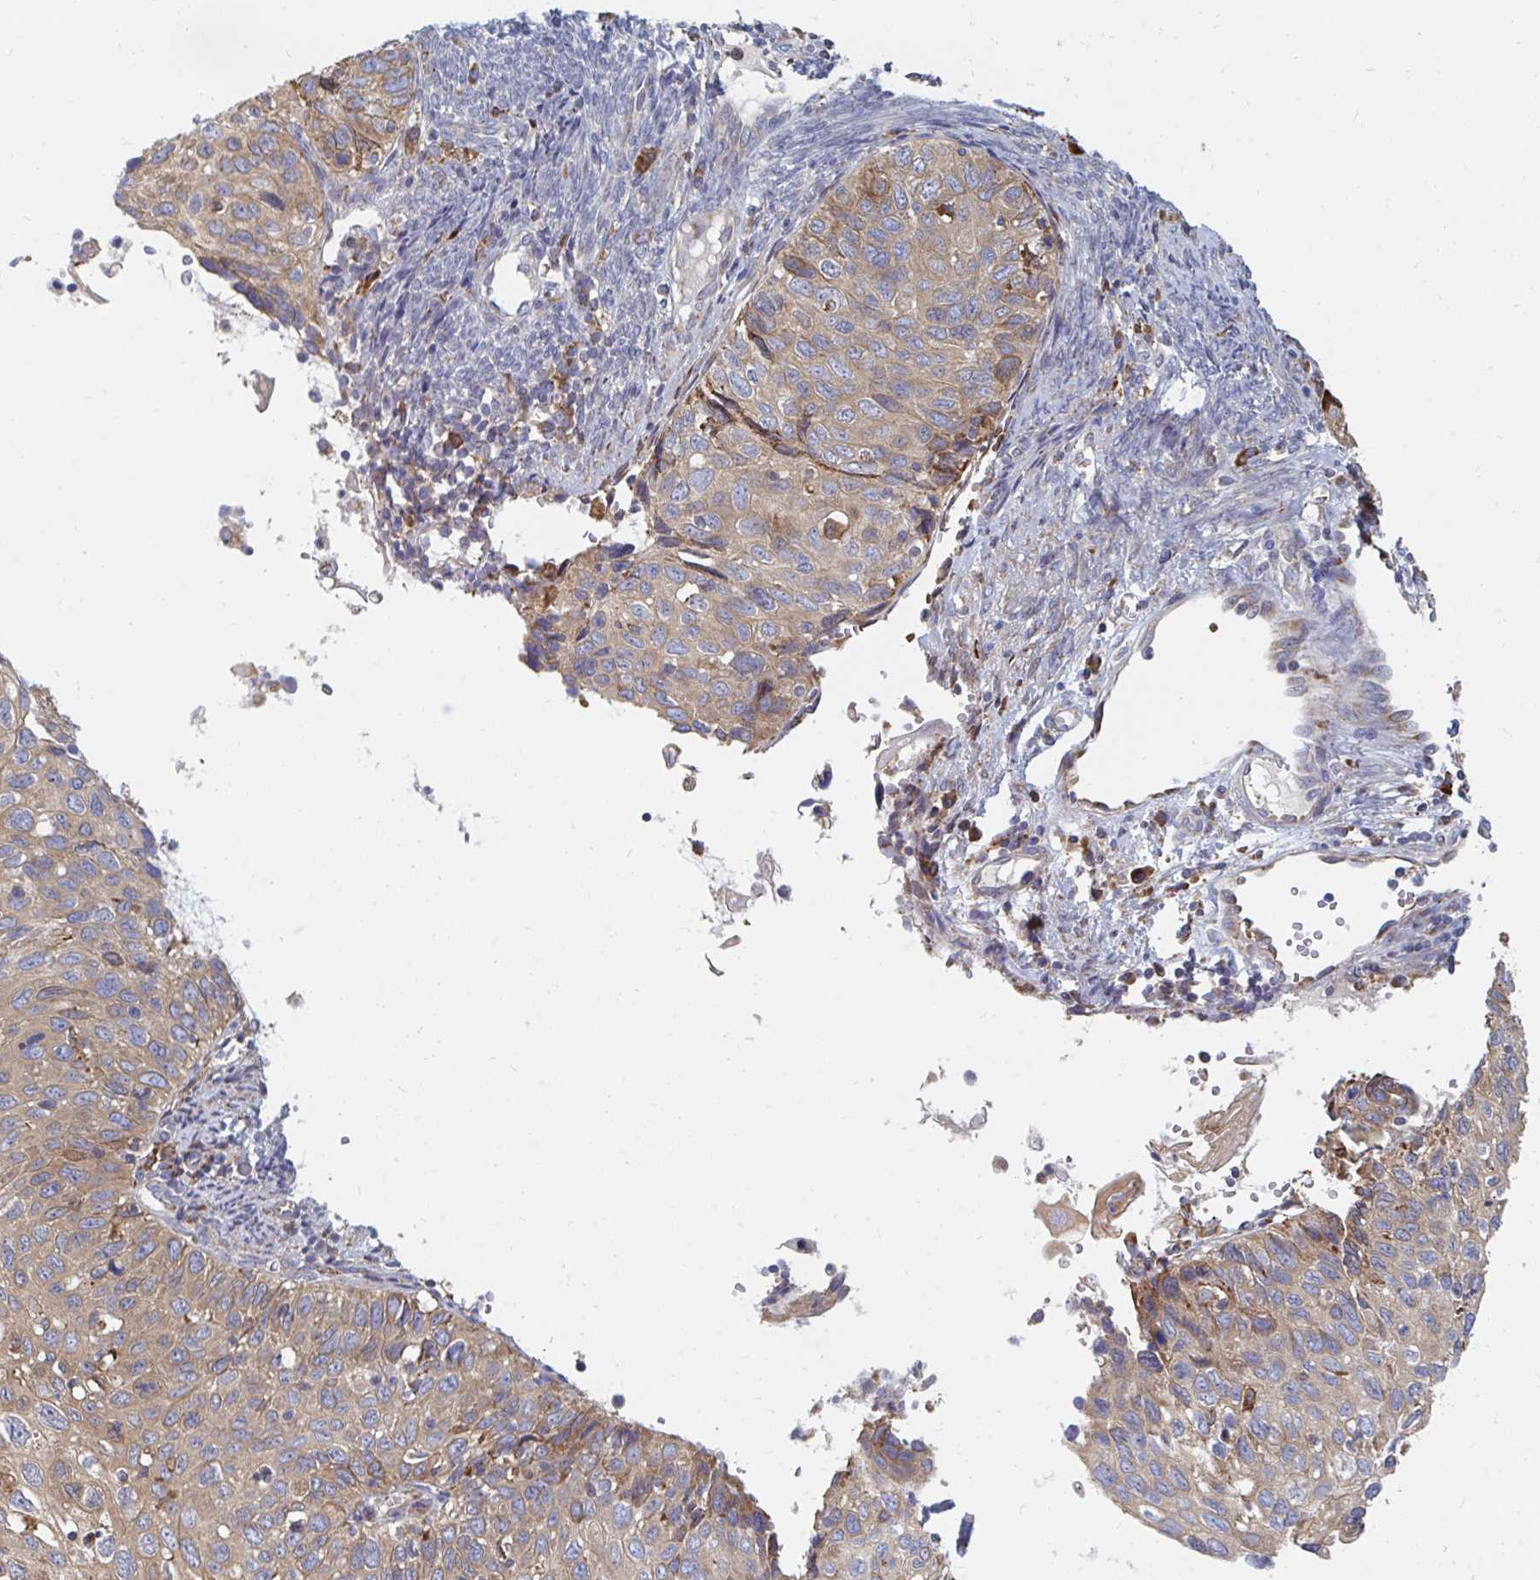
{"staining": {"intensity": "weak", "quantity": "25%-75%", "location": "cytoplasmic/membranous"}, "tissue": "cervical cancer", "cell_type": "Tumor cells", "image_type": "cancer", "snomed": [{"axis": "morphology", "description": "Squamous cell carcinoma, NOS"}, {"axis": "topography", "description": "Cervix"}], "caption": "The photomicrograph displays a brown stain indicating the presence of a protein in the cytoplasmic/membranous of tumor cells in cervical cancer.", "gene": "PPP1R13L", "patient": {"sex": "female", "age": 70}}